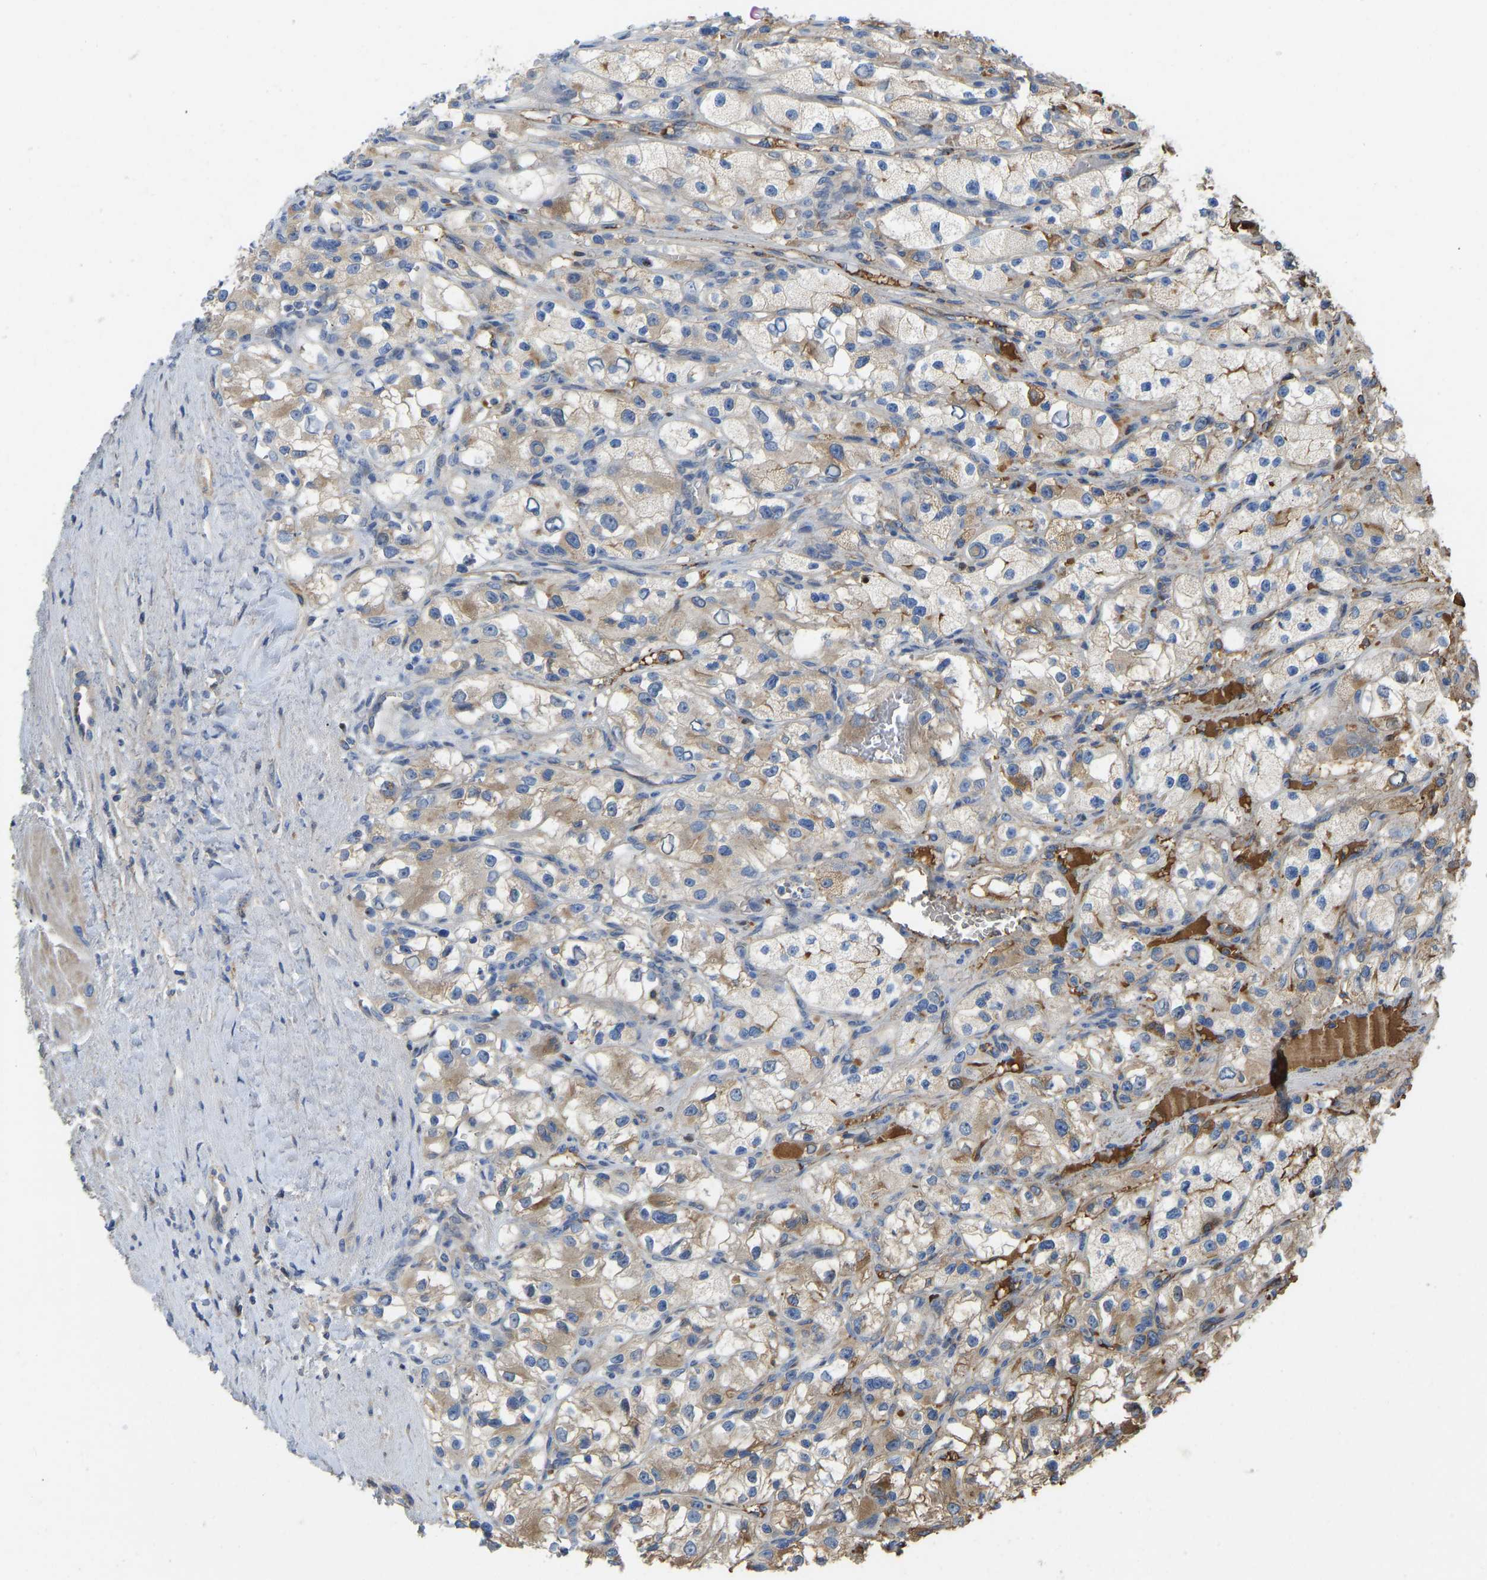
{"staining": {"intensity": "weak", "quantity": ">75%", "location": "cytoplasmic/membranous"}, "tissue": "renal cancer", "cell_type": "Tumor cells", "image_type": "cancer", "snomed": [{"axis": "morphology", "description": "Adenocarcinoma, NOS"}, {"axis": "topography", "description": "Kidney"}], "caption": "Protein analysis of renal cancer (adenocarcinoma) tissue displays weak cytoplasmic/membranous staining in approximately >75% of tumor cells.", "gene": "VCPKMT", "patient": {"sex": "female", "age": 57}}